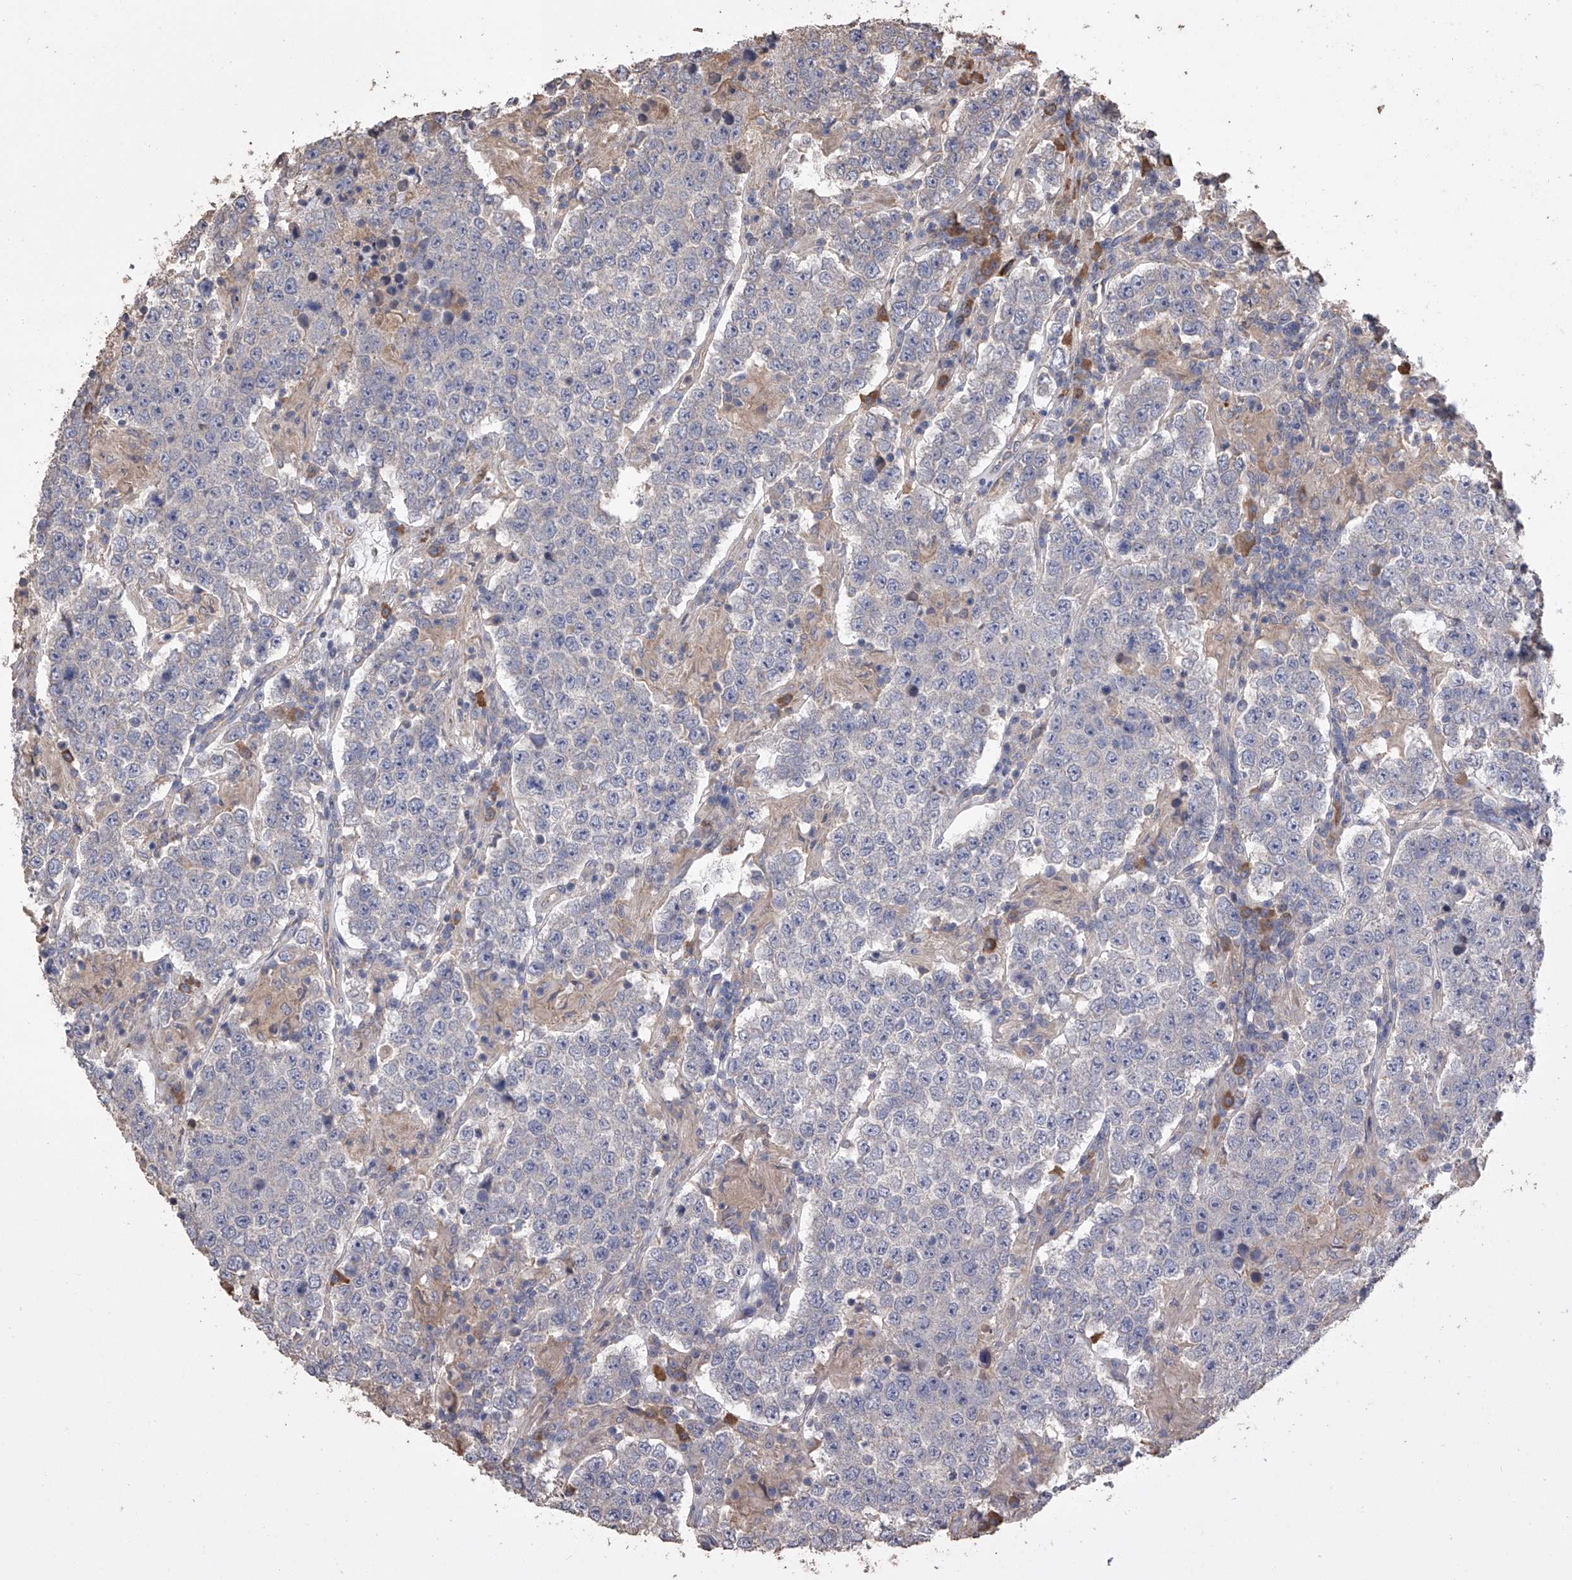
{"staining": {"intensity": "negative", "quantity": "none", "location": "none"}, "tissue": "testis cancer", "cell_type": "Tumor cells", "image_type": "cancer", "snomed": [{"axis": "morphology", "description": "Normal tissue, NOS"}, {"axis": "morphology", "description": "Urothelial carcinoma, High grade"}, {"axis": "morphology", "description": "Seminoma, NOS"}, {"axis": "morphology", "description": "Carcinoma, Embryonal, NOS"}, {"axis": "topography", "description": "Urinary bladder"}, {"axis": "topography", "description": "Testis"}], "caption": "Immunohistochemical staining of testis cancer (embryonal carcinoma) displays no significant positivity in tumor cells.", "gene": "ZNF343", "patient": {"sex": "male", "age": 41}}